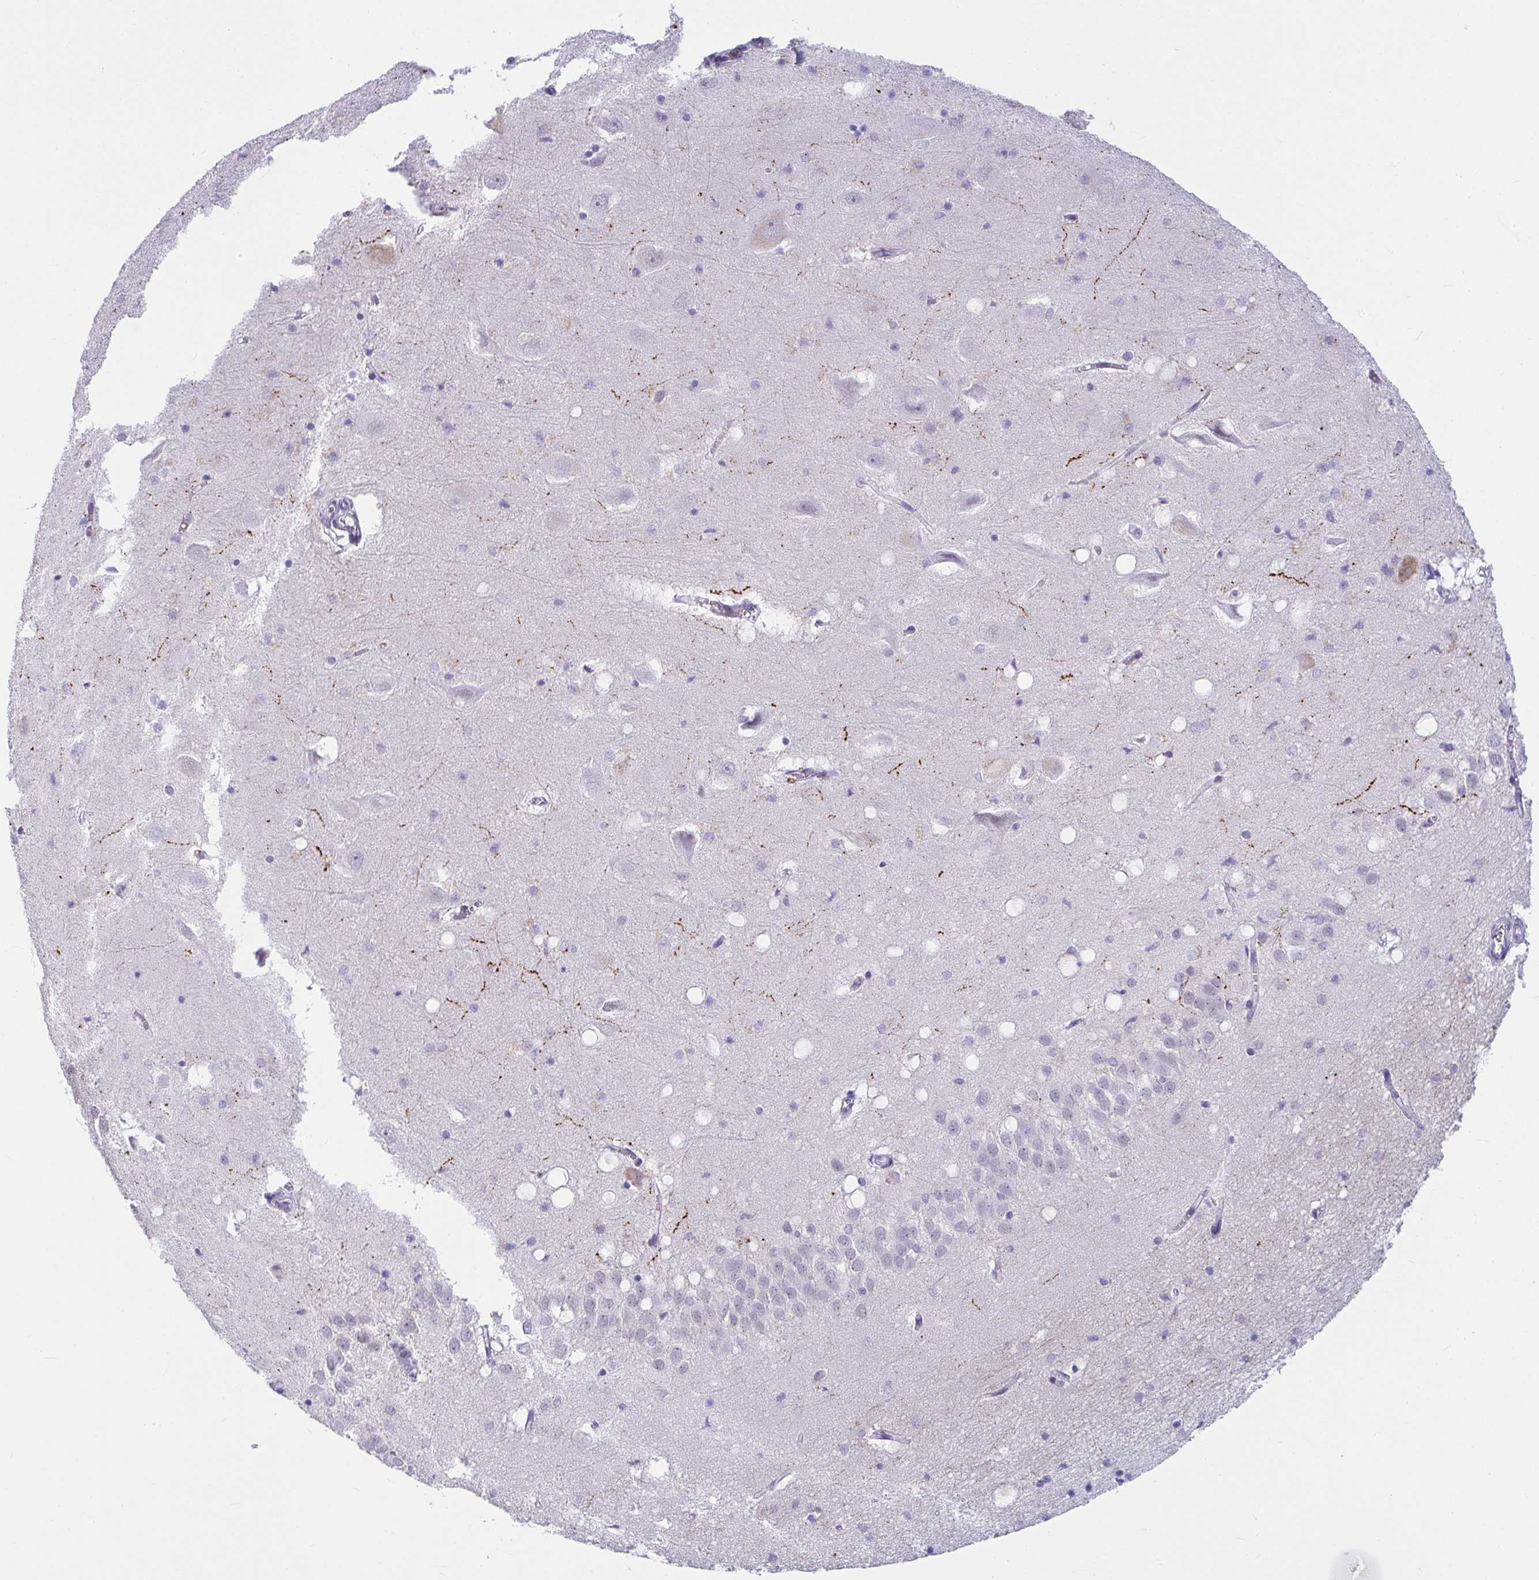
{"staining": {"intensity": "negative", "quantity": "none", "location": "none"}, "tissue": "hippocampus", "cell_type": "Glial cells", "image_type": "normal", "snomed": [{"axis": "morphology", "description": "Normal tissue, NOS"}, {"axis": "topography", "description": "Hippocampus"}], "caption": "This is an immunohistochemistry (IHC) micrograph of unremarkable human hippocampus. There is no expression in glial cells.", "gene": "NPY", "patient": {"sex": "male", "age": 58}}